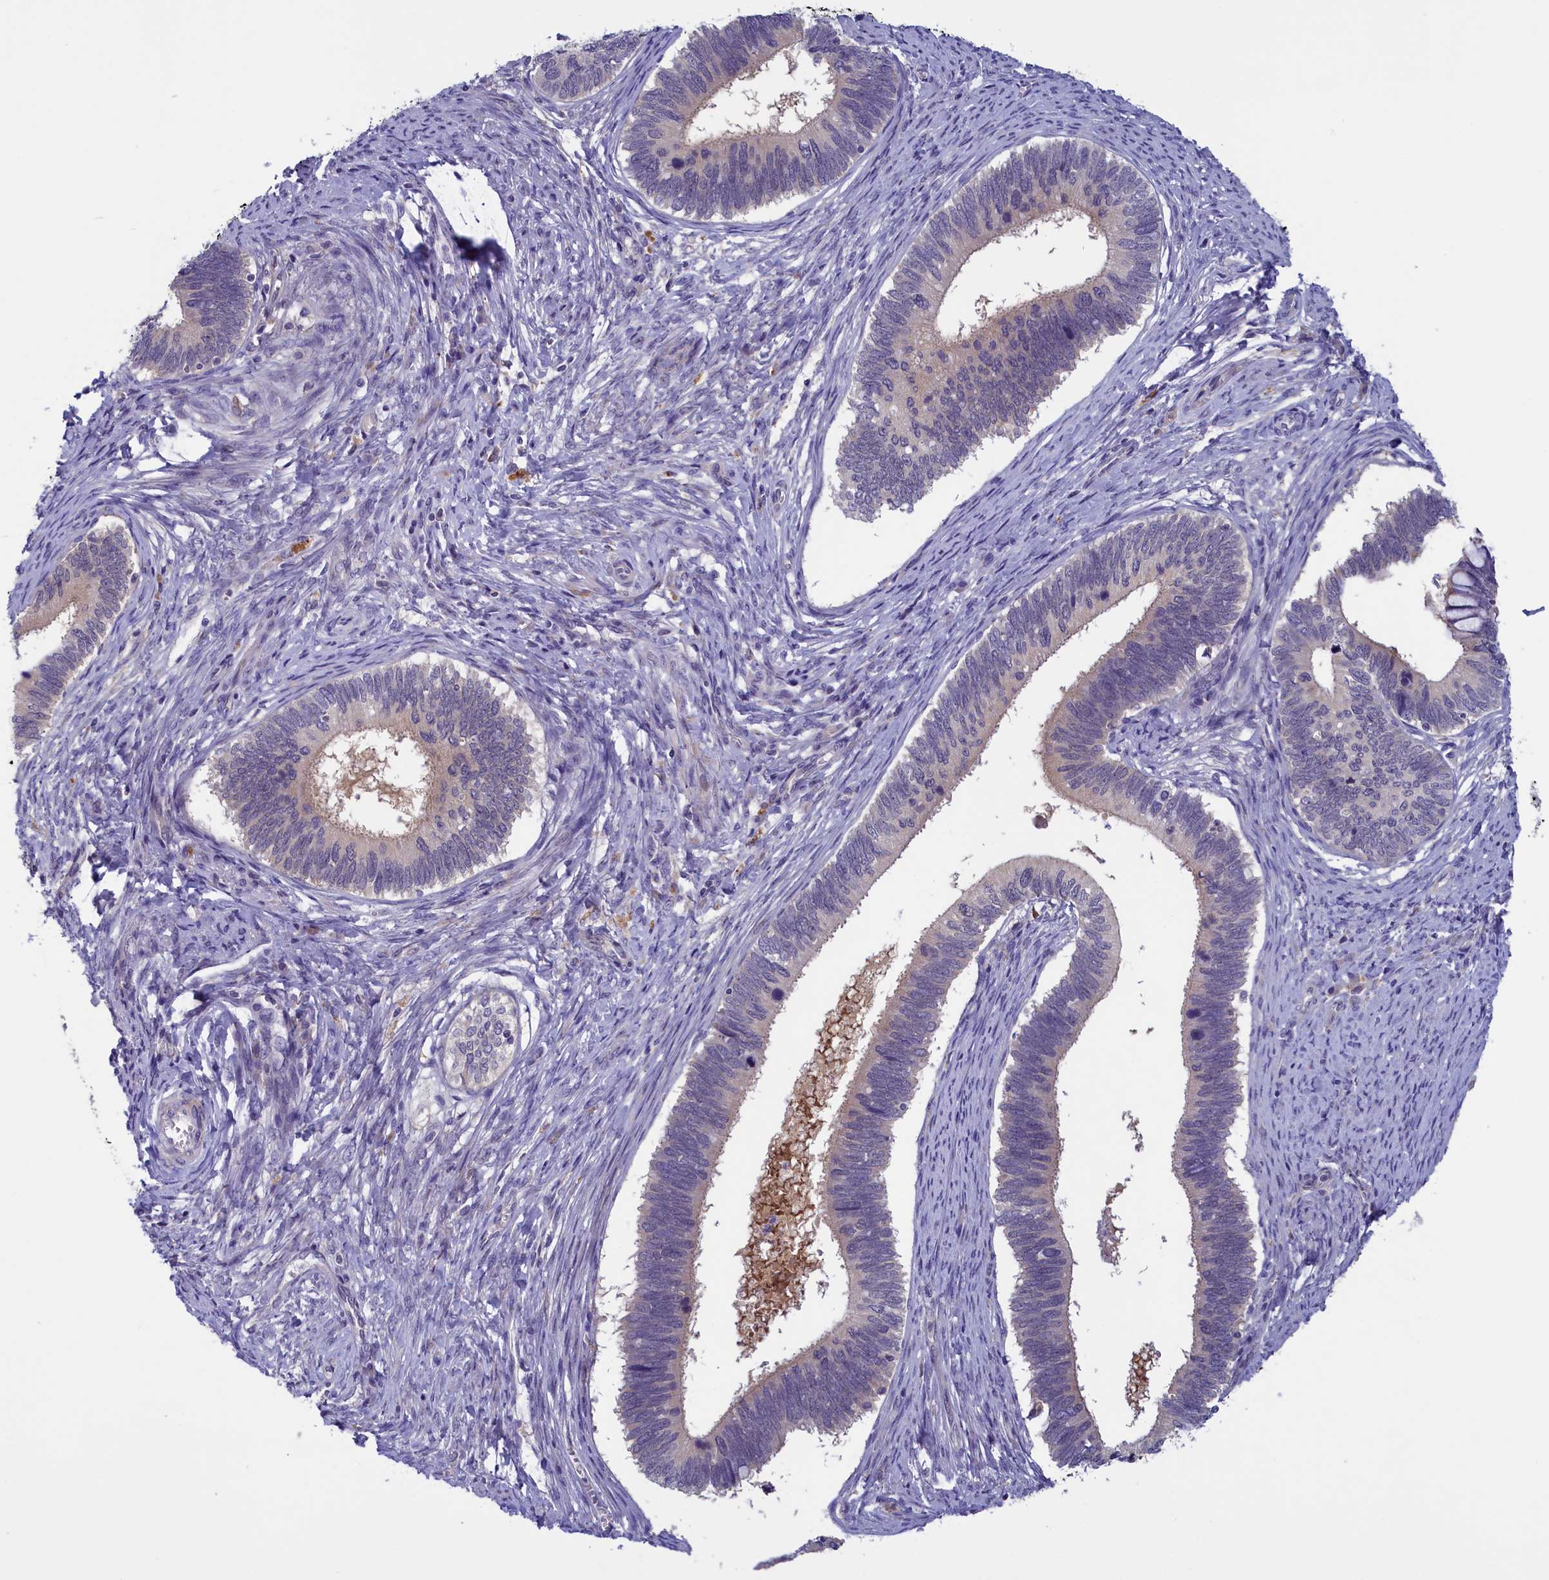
{"staining": {"intensity": "weak", "quantity": "<25%", "location": "cytoplasmic/membranous"}, "tissue": "cervical cancer", "cell_type": "Tumor cells", "image_type": "cancer", "snomed": [{"axis": "morphology", "description": "Adenocarcinoma, NOS"}, {"axis": "topography", "description": "Cervix"}], "caption": "An immunohistochemistry (IHC) histopathology image of cervical cancer is shown. There is no staining in tumor cells of cervical cancer. (Stains: DAB IHC with hematoxylin counter stain, Microscopy: brightfield microscopy at high magnification).", "gene": "NUBP1", "patient": {"sex": "female", "age": 42}}